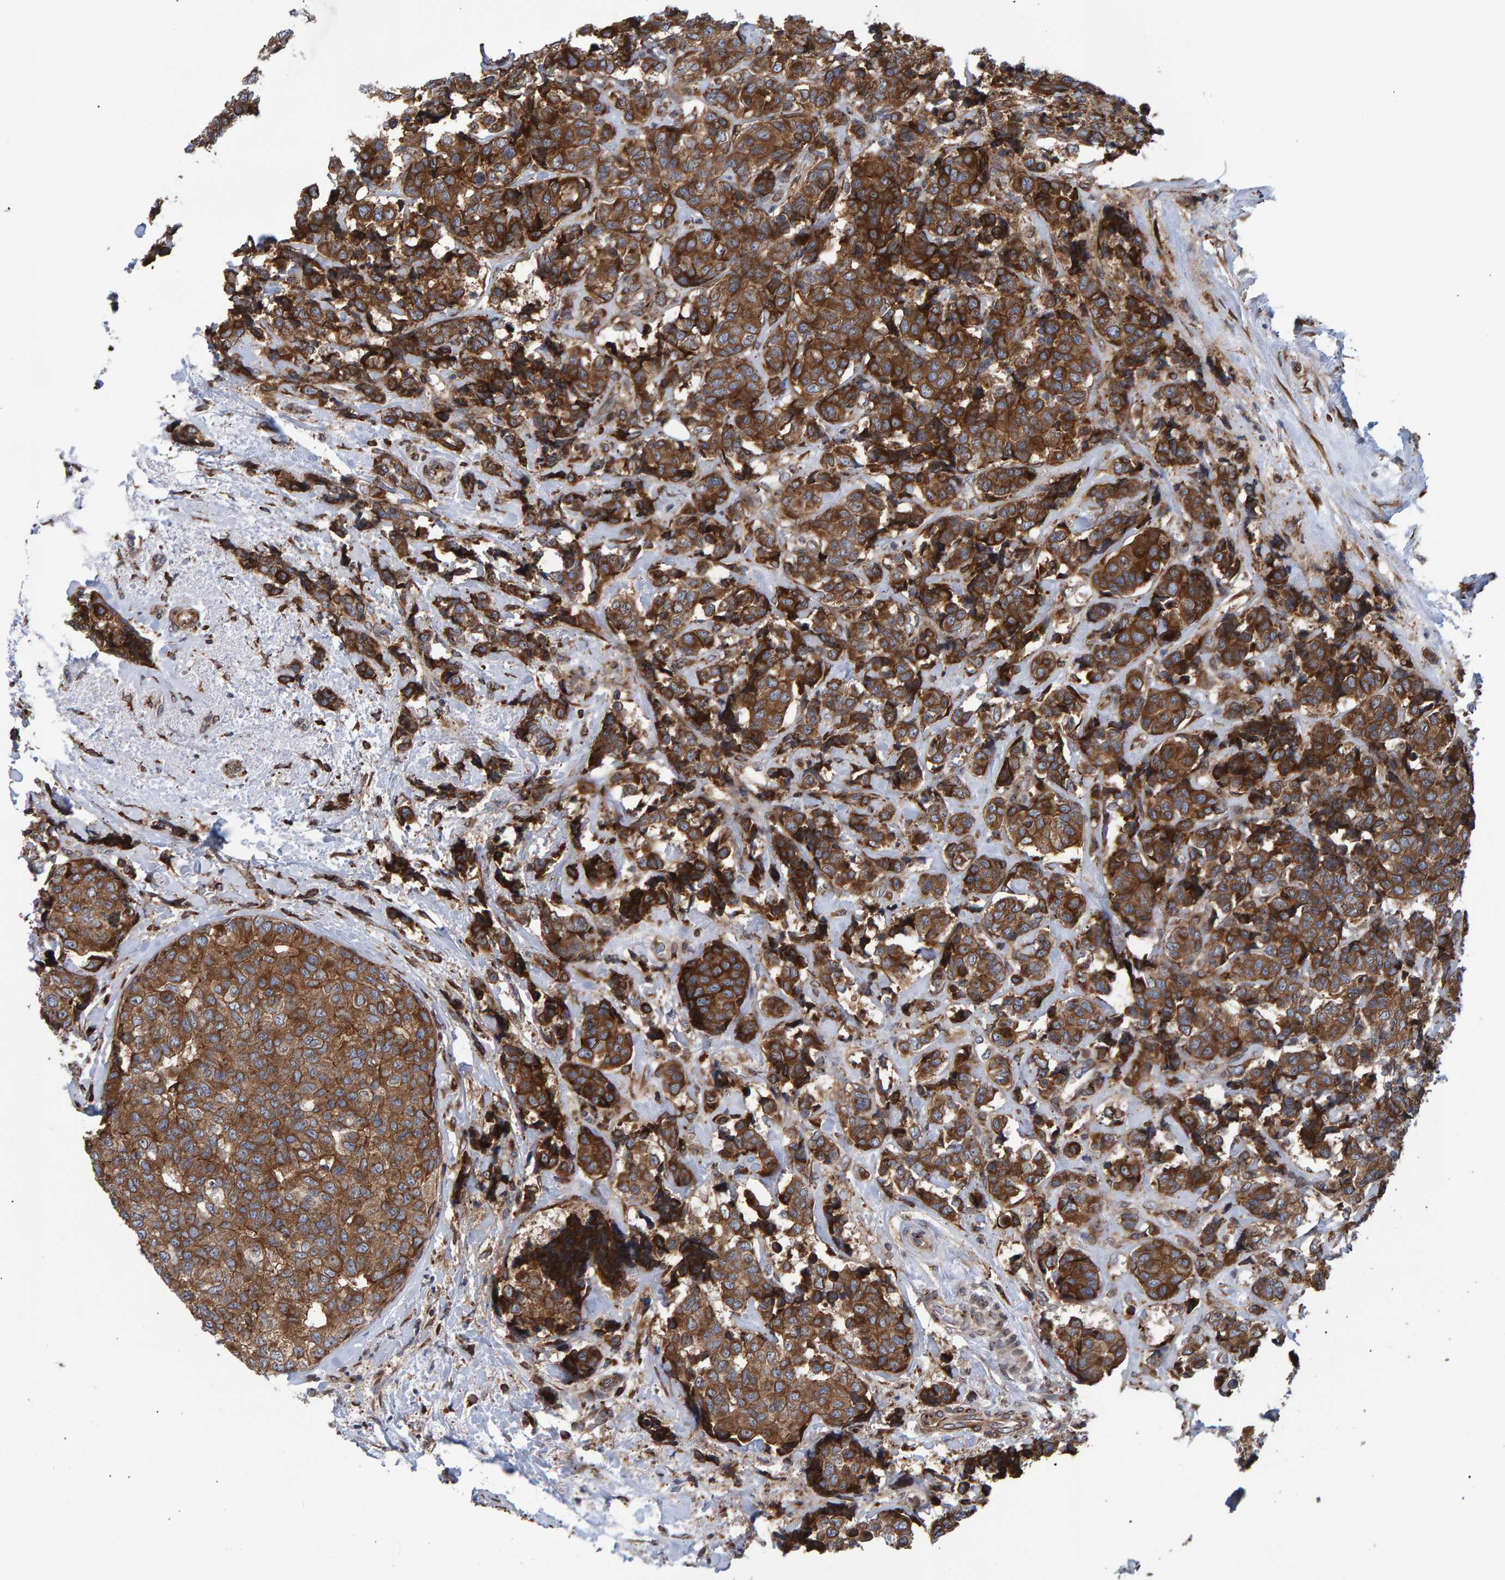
{"staining": {"intensity": "strong", "quantity": ">75%", "location": "cytoplasmic/membranous"}, "tissue": "breast cancer", "cell_type": "Tumor cells", "image_type": "cancer", "snomed": [{"axis": "morphology", "description": "Normal tissue, NOS"}, {"axis": "morphology", "description": "Duct carcinoma"}, {"axis": "topography", "description": "Breast"}], "caption": "Protein staining of breast cancer tissue demonstrates strong cytoplasmic/membranous staining in about >75% of tumor cells.", "gene": "FAM117A", "patient": {"sex": "female", "age": 43}}